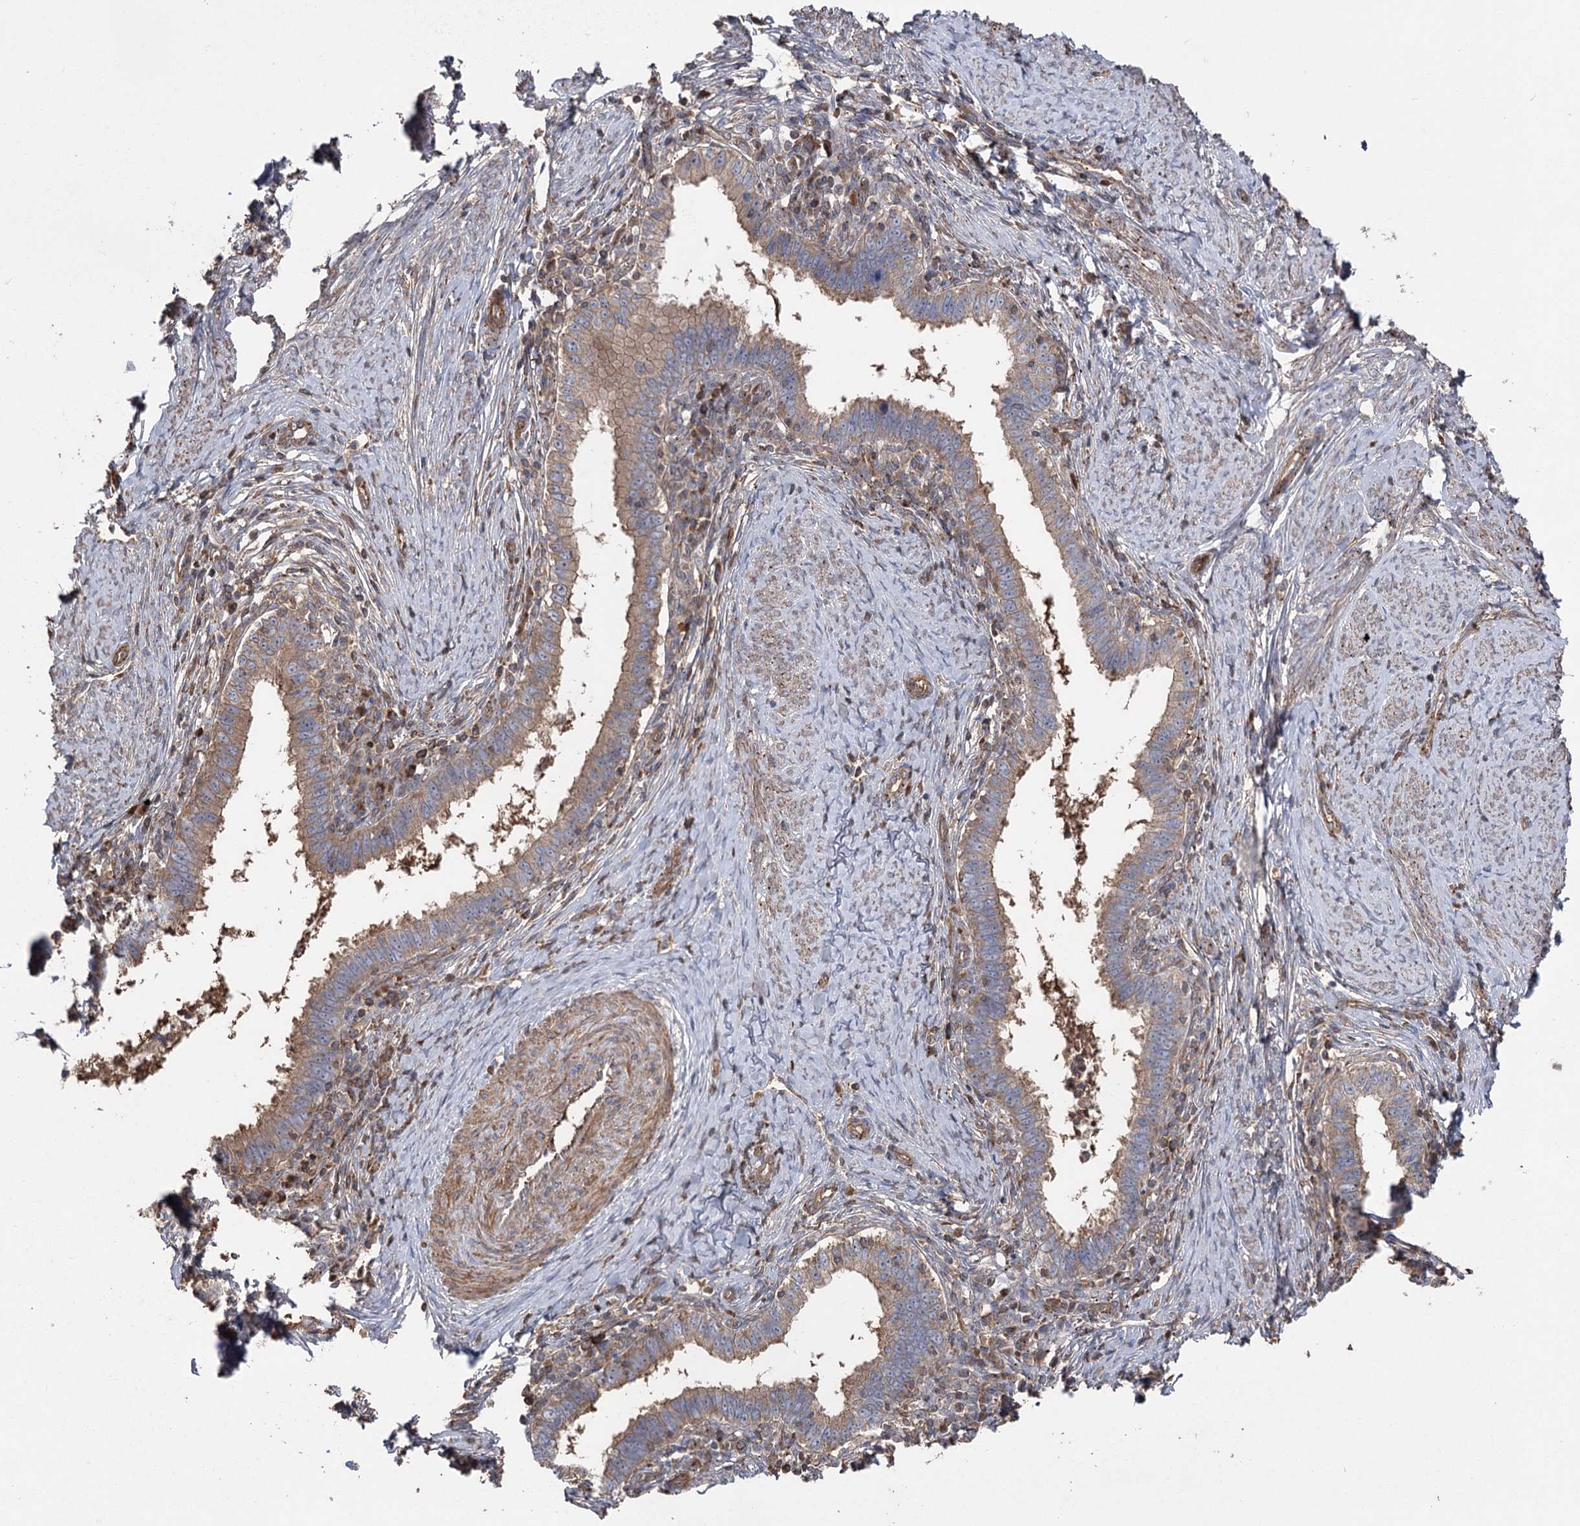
{"staining": {"intensity": "moderate", "quantity": ">75%", "location": "cytoplasmic/membranous"}, "tissue": "cervical cancer", "cell_type": "Tumor cells", "image_type": "cancer", "snomed": [{"axis": "morphology", "description": "Adenocarcinoma, NOS"}, {"axis": "topography", "description": "Cervix"}], "caption": "This photomicrograph displays immunohistochemistry (IHC) staining of human cervical cancer, with medium moderate cytoplasmic/membranous expression in about >75% of tumor cells.", "gene": "LARS2", "patient": {"sex": "female", "age": 36}}